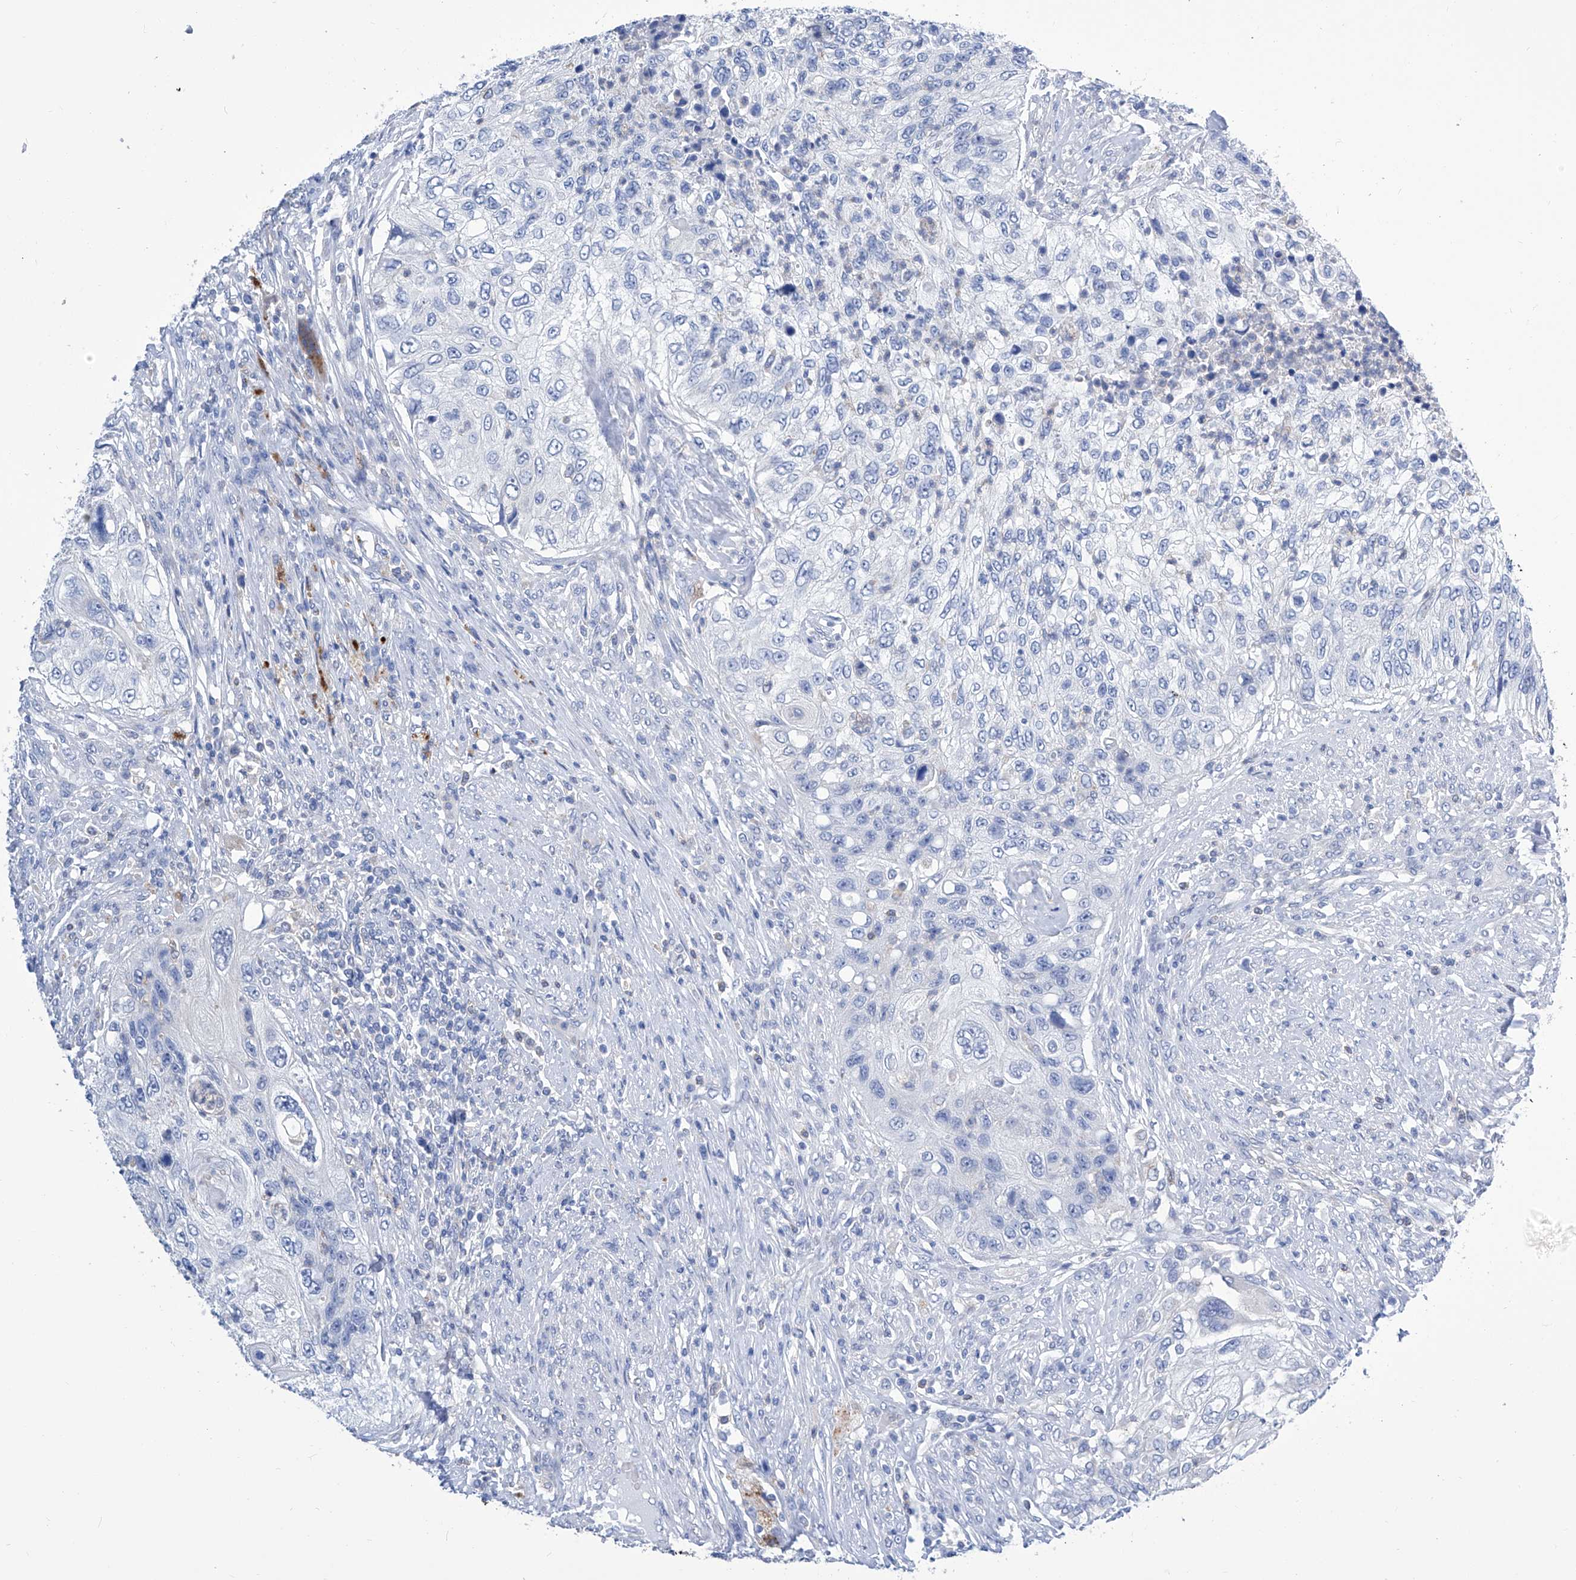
{"staining": {"intensity": "negative", "quantity": "none", "location": "none"}, "tissue": "urothelial cancer", "cell_type": "Tumor cells", "image_type": "cancer", "snomed": [{"axis": "morphology", "description": "Urothelial carcinoma, High grade"}, {"axis": "topography", "description": "Urinary bladder"}], "caption": "An IHC histopathology image of urothelial cancer is shown. There is no staining in tumor cells of urothelial cancer.", "gene": "IMPA2", "patient": {"sex": "female", "age": 60}}